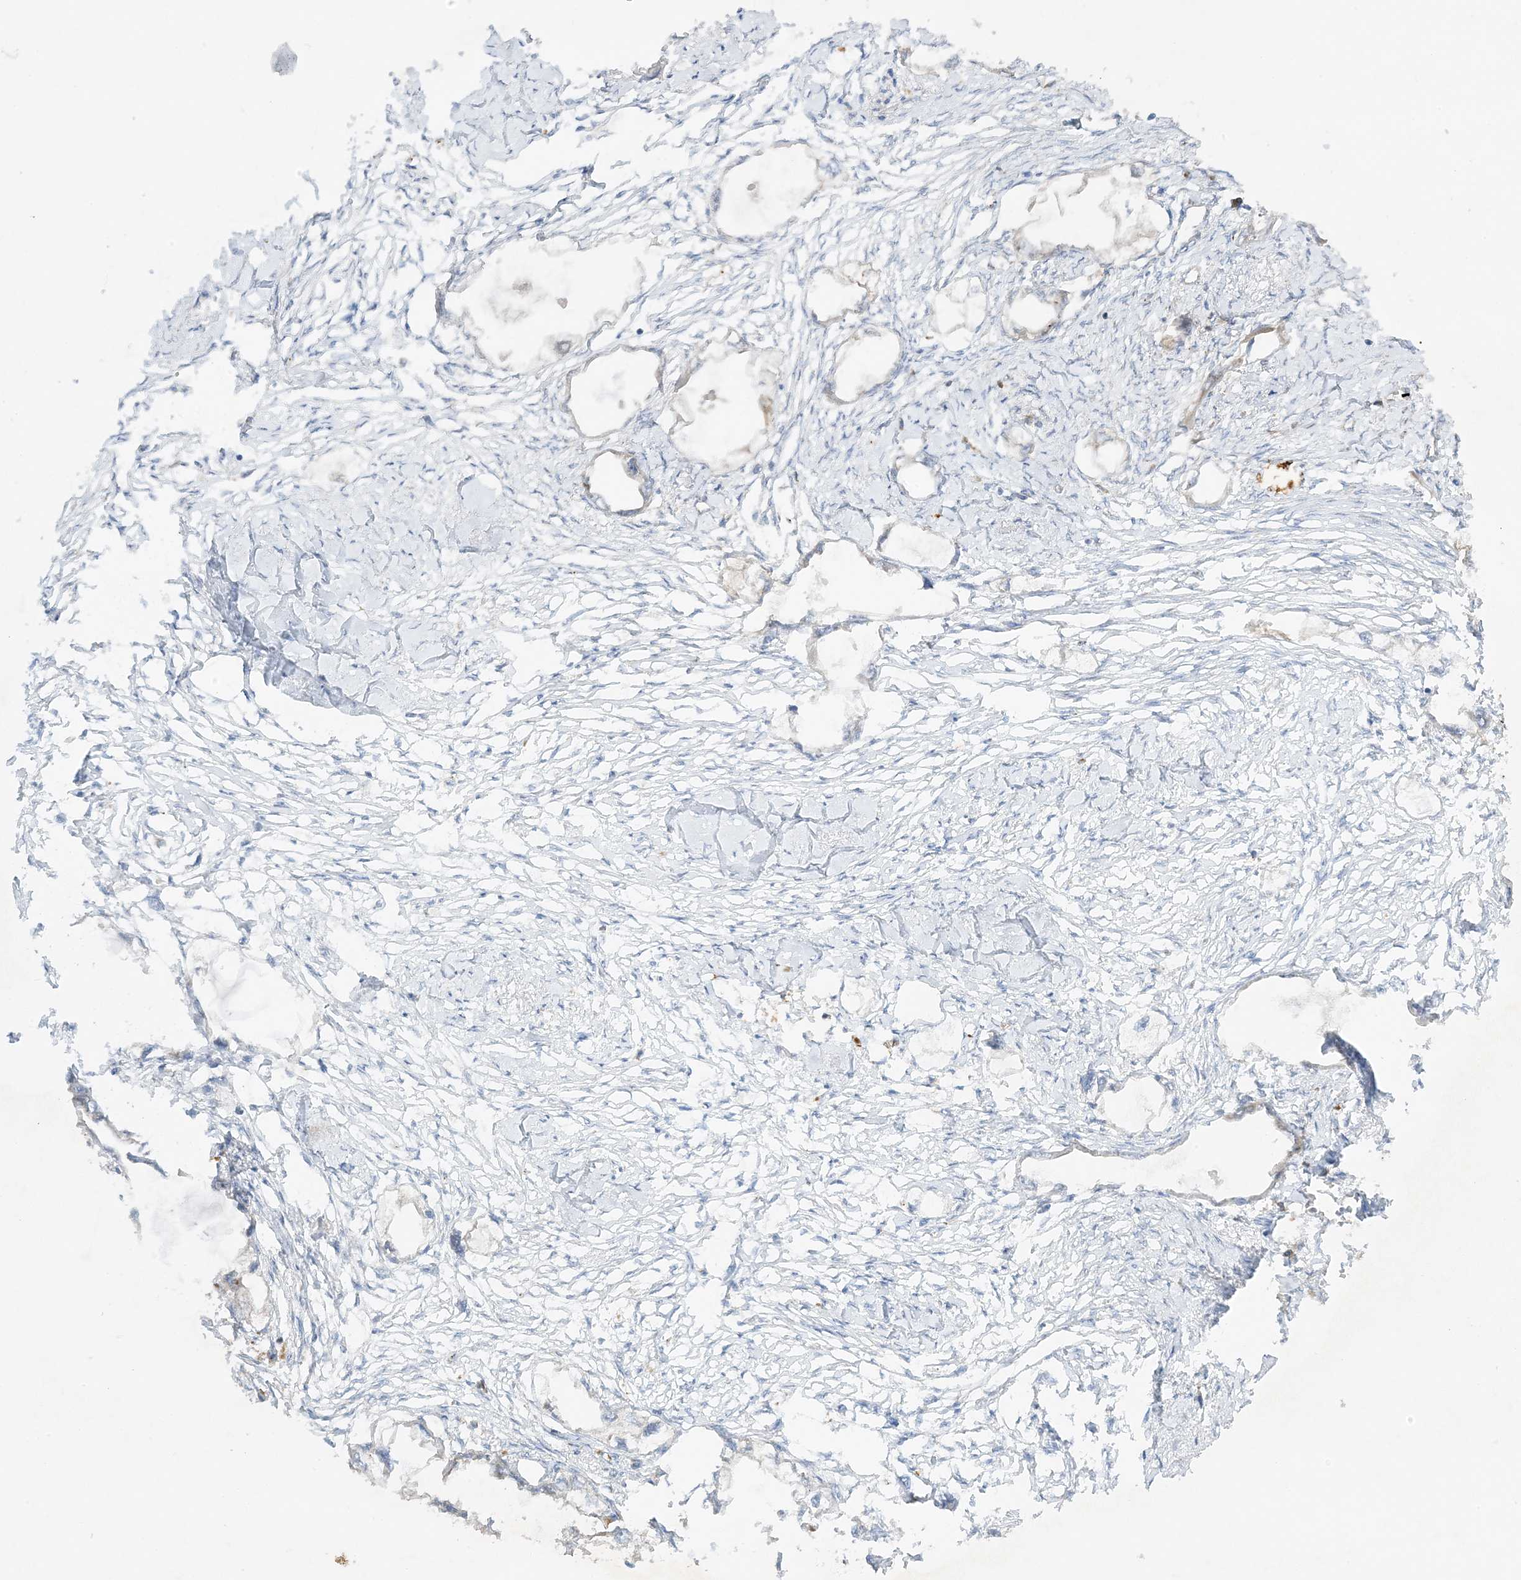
{"staining": {"intensity": "weak", "quantity": "<25%", "location": "cytoplasmic/membranous"}, "tissue": "endometrial cancer", "cell_type": "Tumor cells", "image_type": "cancer", "snomed": [{"axis": "morphology", "description": "Adenocarcinoma, NOS"}, {"axis": "morphology", "description": "Adenocarcinoma, metastatic, NOS"}, {"axis": "topography", "description": "Adipose tissue"}, {"axis": "topography", "description": "Endometrium"}], "caption": "An image of endometrial metastatic adenocarcinoma stained for a protein reveals no brown staining in tumor cells.", "gene": "RPP40", "patient": {"sex": "female", "age": 67}}